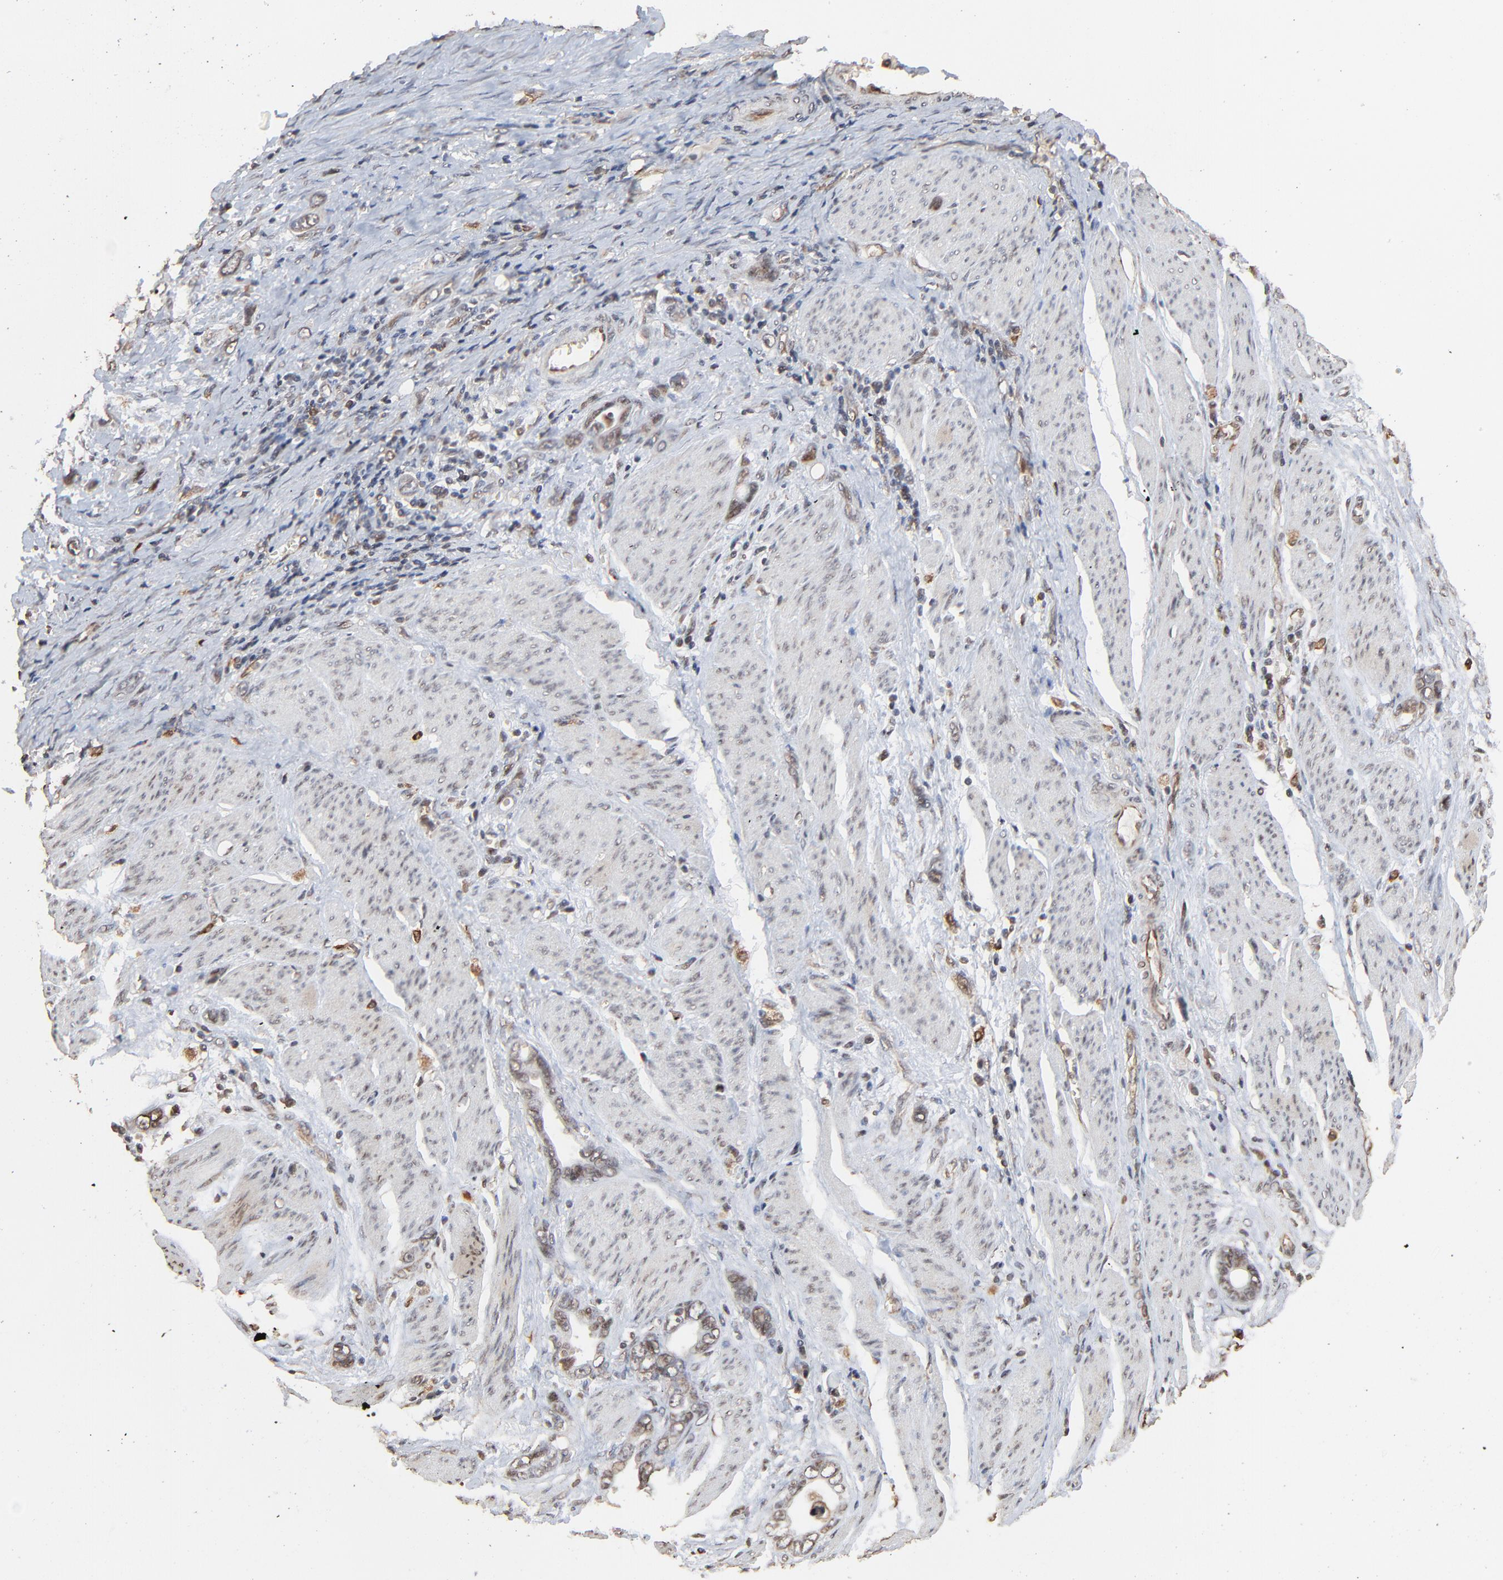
{"staining": {"intensity": "weak", "quantity": "25%-75%", "location": "cytoplasmic/membranous,nuclear"}, "tissue": "stomach cancer", "cell_type": "Tumor cells", "image_type": "cancer", "snomed": [{"axis": "morphology", "description": "Adenocarcinoma, NOS"}, {"axis": "topography", "description": "Stomach"}], "caption": "High-power microscopy captured an immunohistochemistry photomicrograph of stomach adenocarcinoma, revealing weak cytoplasmic/membranous and nuclear positivity in about 25%-75% of tumor cells.", "gene": "FAM227A", "patient": {"sex": "male", "age": 78}}